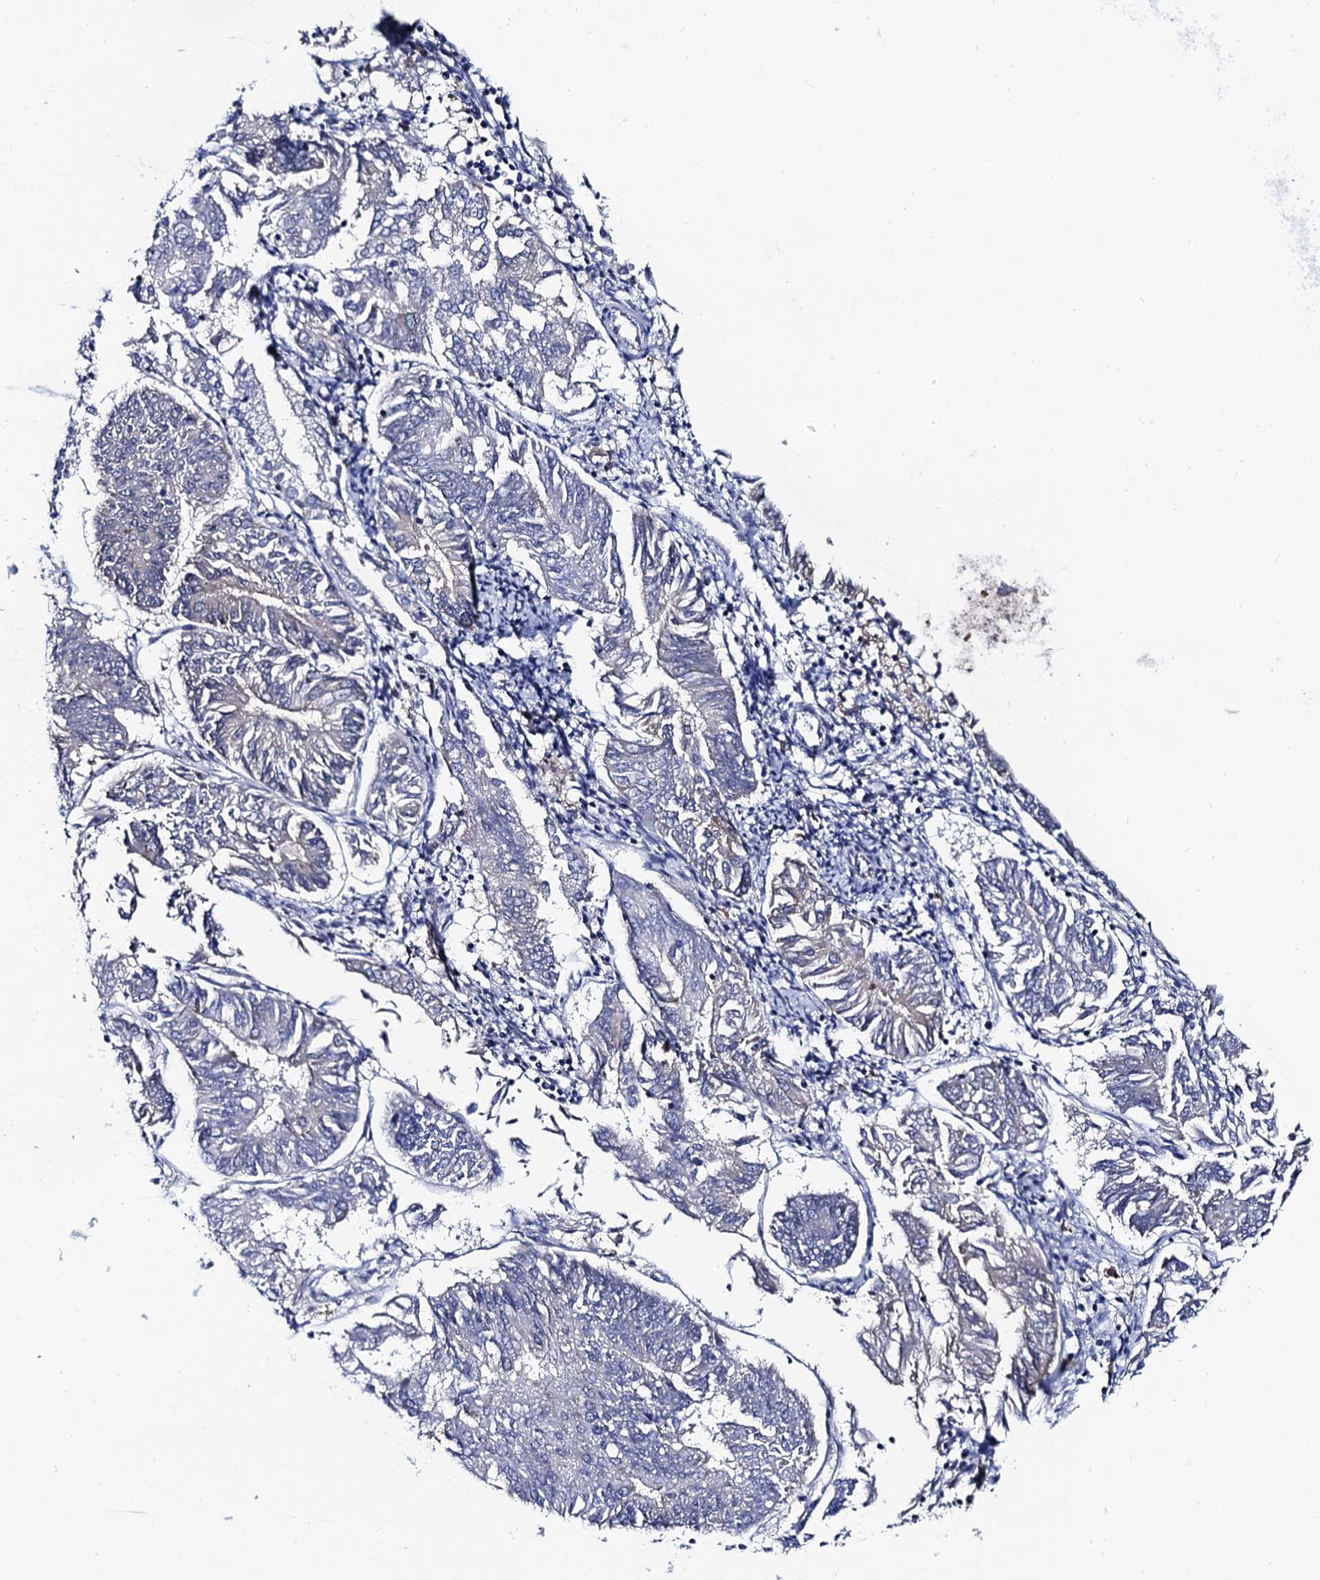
{"staining": {"intensity": "negative", "quantity": "none", "location": "none"}, "tissue": "endometrial cancer", "cell_type": "Tumor cells", "image_type": "cancer", "snomed": [{"axis": "morphology", "description": "Adenocarcinoma, NOS"}, {"axis": "topography", "description": "Endometrium"}], "caption": "Endometrial cancer was stained to show a protein in brown. There is no significant expression in tumor cells. Brightfield microscopy of IHC stained with DAB (brown) and hematoxylin (blue), captured at high magnification.", "gene": "ACADSB", "patient": {"sex": "female", "age": 58}}